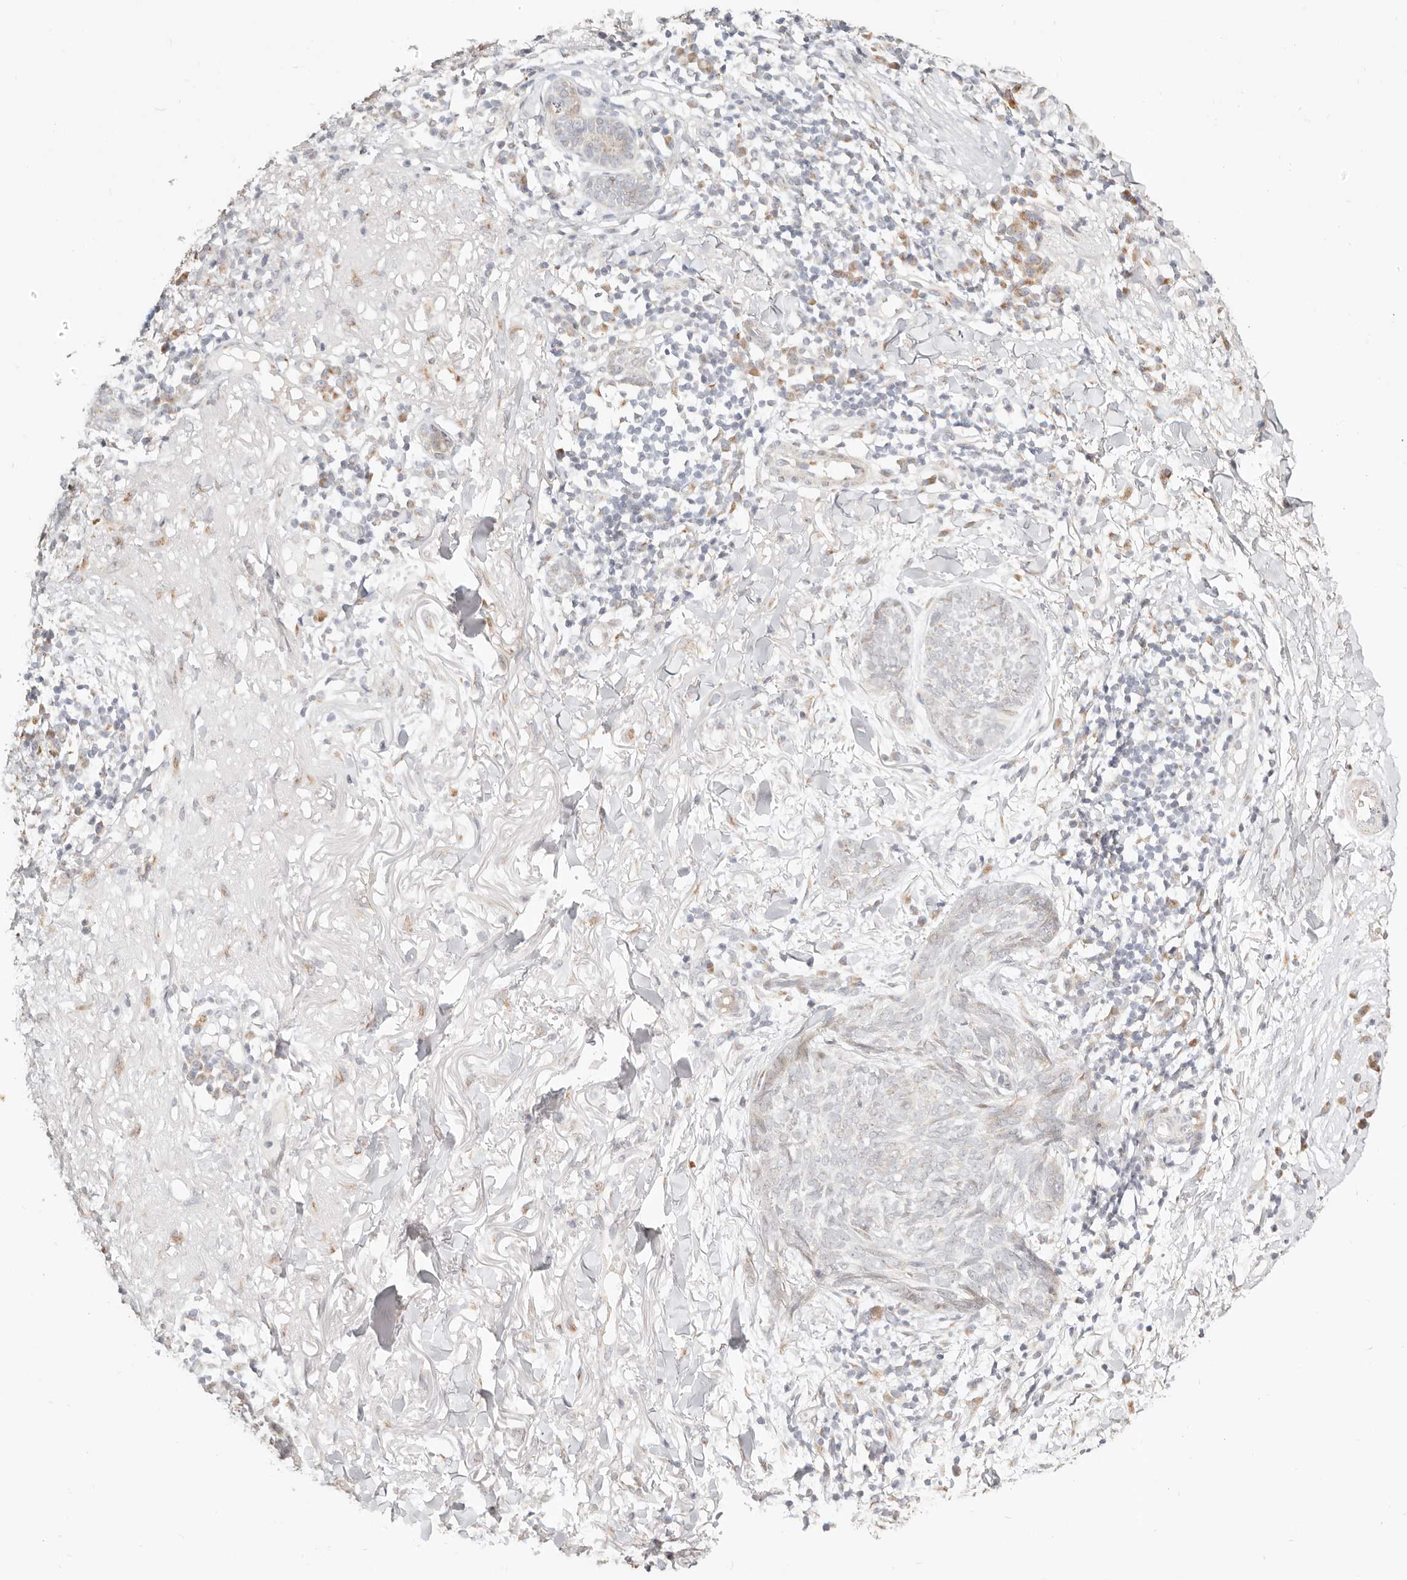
{"staining": {"intensity": "negative", "quantity": "none", "location": "none"}, "tissue": "skin cancer", "cell_type": "Tumor cells", "image_type": "cancer", "snomed": [{"axis": "morphology", "description": "Basal cell carcinoma"}, {"axis": "topography", "description": "Skin"}], "caption": "Human basal cell carcinoma (skin) stained for a protein using immunohistochemistry (IHC) demonstrates no positivity in tumor cells.", "gene": "FAM20B", "patient": {"sex": "male", "age": 85}}